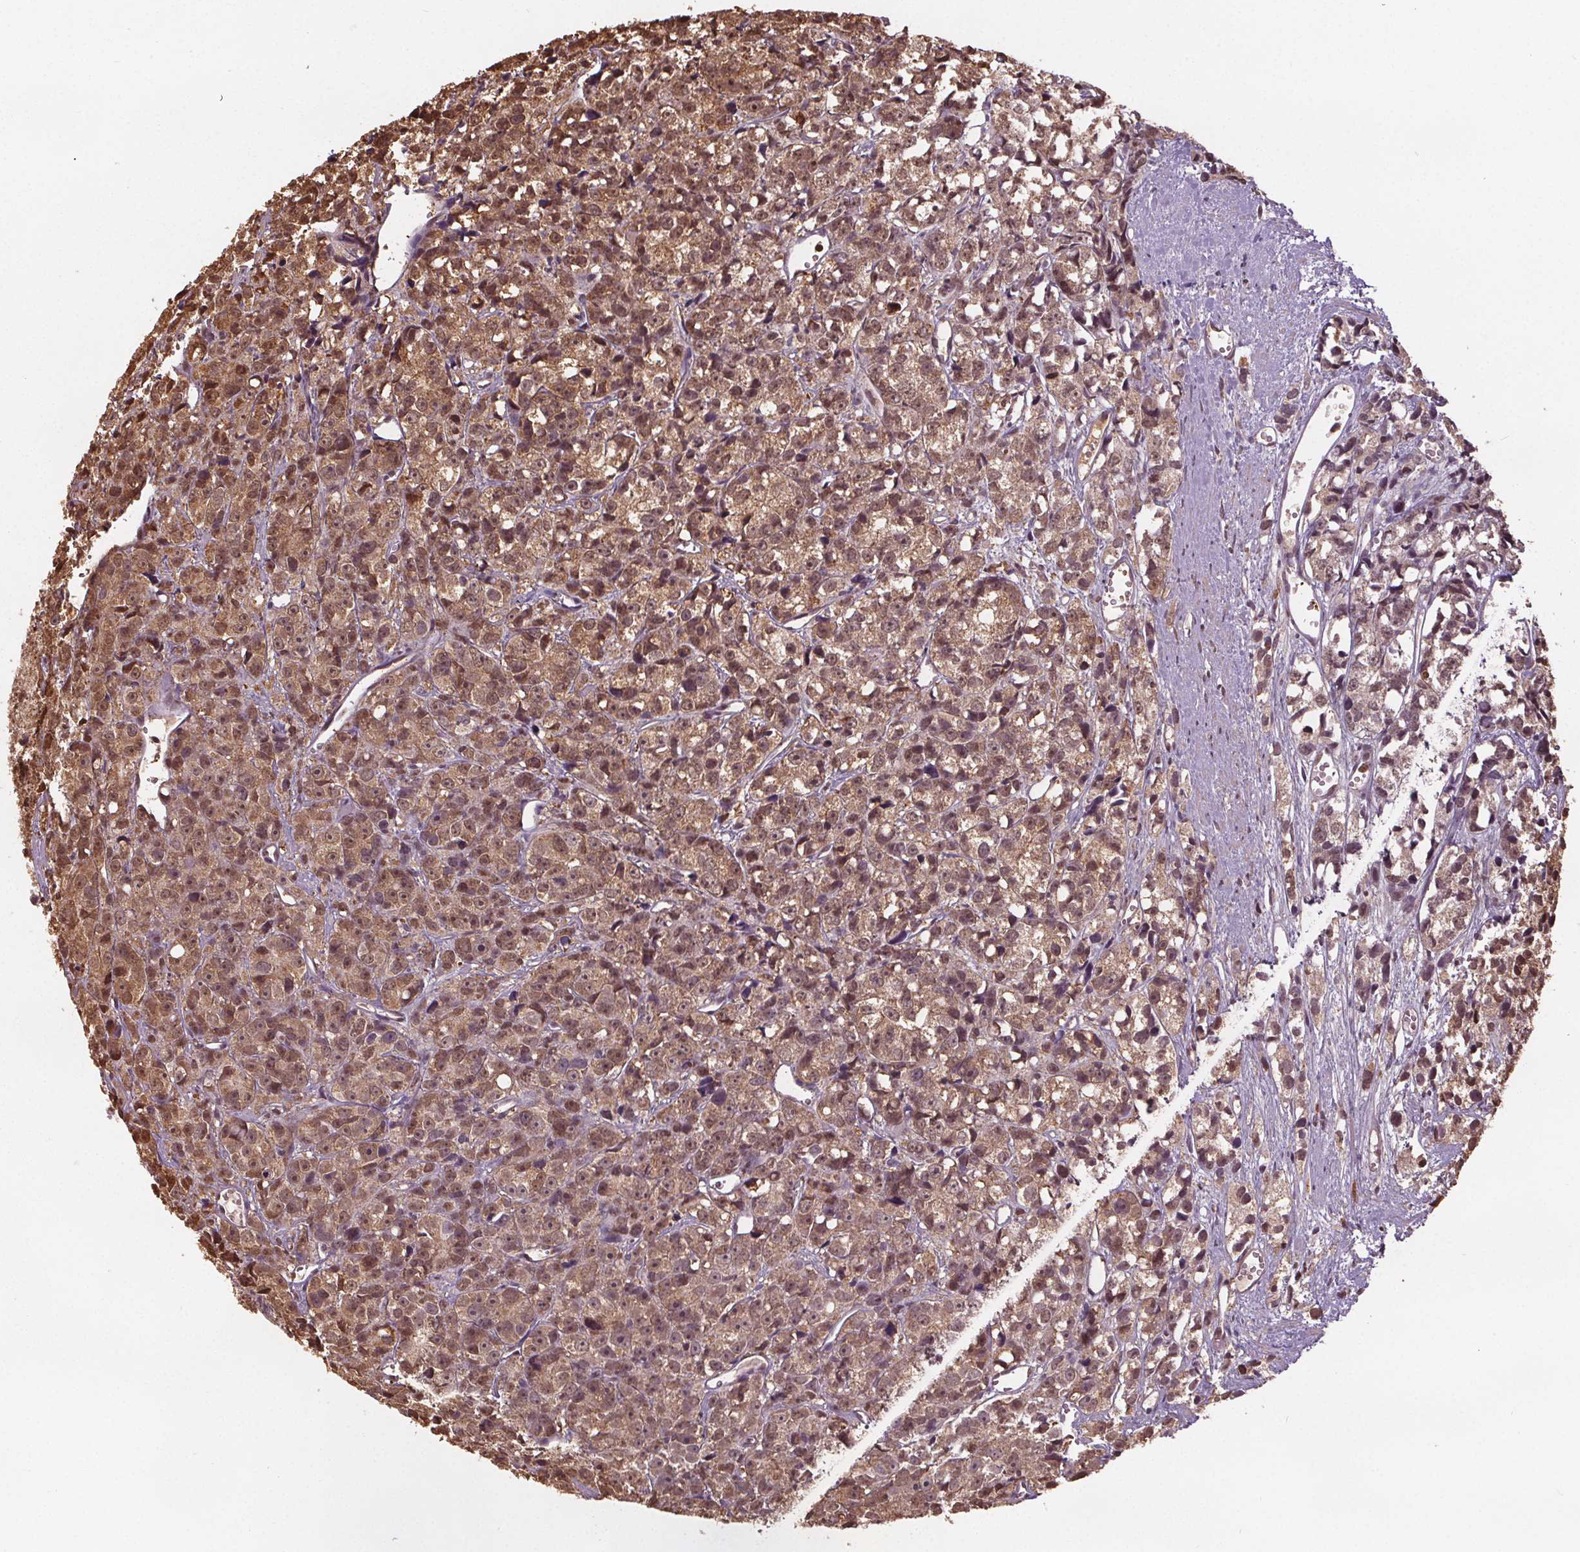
{"staining": {"intensity": "moderate", "quantity": ">75%", "location": "cytoplasmic/membranous,nuclear"}, "tissue": "prostate cancer", "cell_type": "Tumor cells", "image_type": "cancer", "snomed": [{"axis": "morphology", "description": "Adenocarcinoma, High grade"}, {"axis": "topography", "description": "Prostate"}], "caption": "High-magnification brightfield microscopy of high-grade adenocarcinoma (prostate) stained with DAB (3,3'-diaminobenzidine) (brown) and counterstained with hematoxylin (blue). tumor cells exhibit moderate cytoplasmic/membranous and nuclear expression is identified in approximately>75% of cells. The staining was performed using DAB (3,3'-diaminobenzidine), with brown indicating positive protein expression. Nuclei are stained blue with hematoxylin.", "gene": "ENO1", "patient": {"sex": "male", "age": 77}}